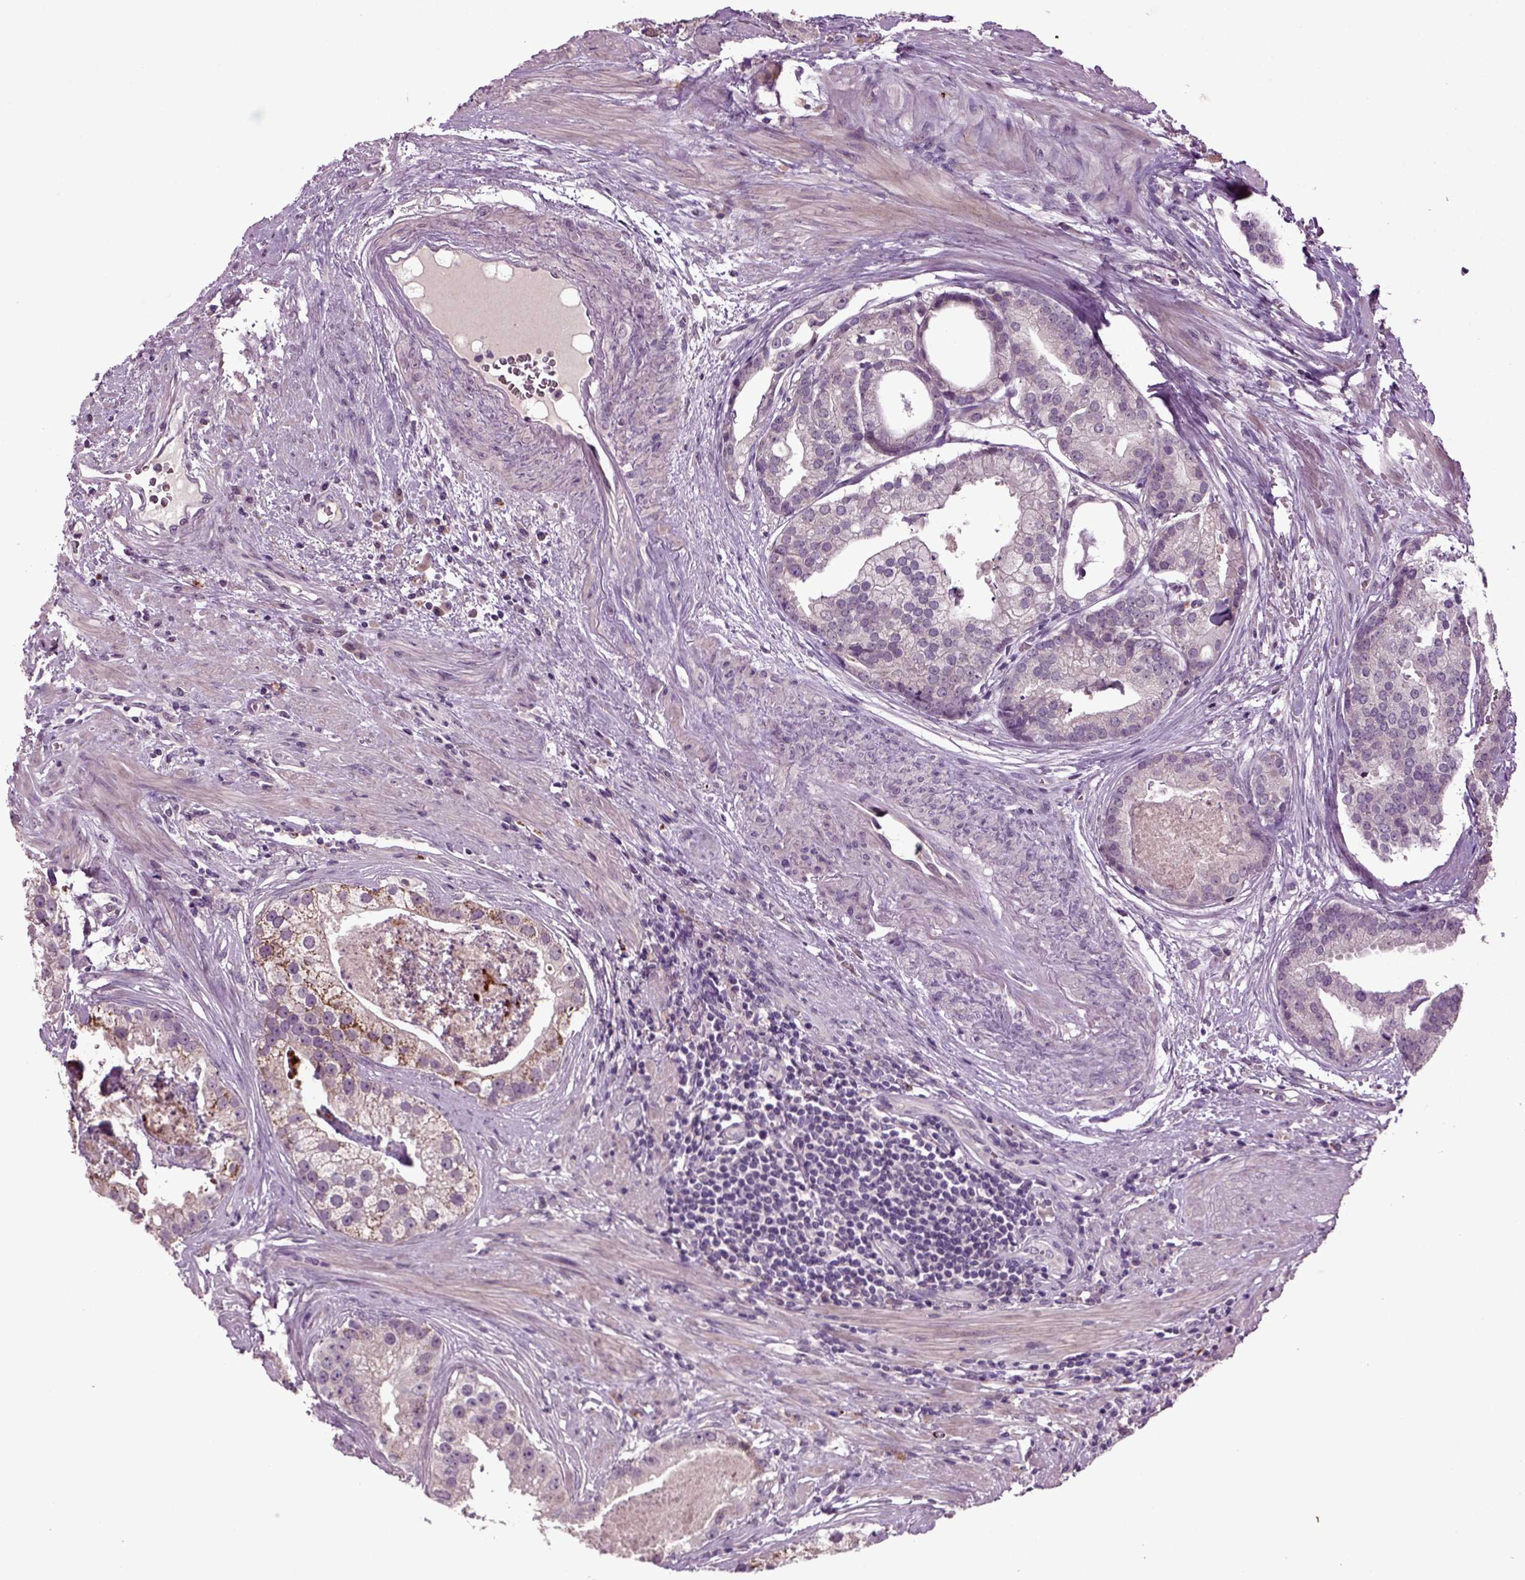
{"staining": {"intensity": "negative", "quantity": "none", "location": "none"}, "tissue": "prostate cancer", "cell_type": "Tumor cells", "image_type": "cancer", "snomed": [{"axis": "morphology", "description": "Adenocarcinoma, NOS"}, {"axis": "topography", "description": "Prostate and seminal vesicle, NOS"}, {"axis": "topography", "description": "Prostate"}], "caption": "Tumor cells show no significant protein expression in prostate cancer (adenocarcinoma).", "gene": "SLC17A6", "patient": {"sex": "male", "age": 44}}